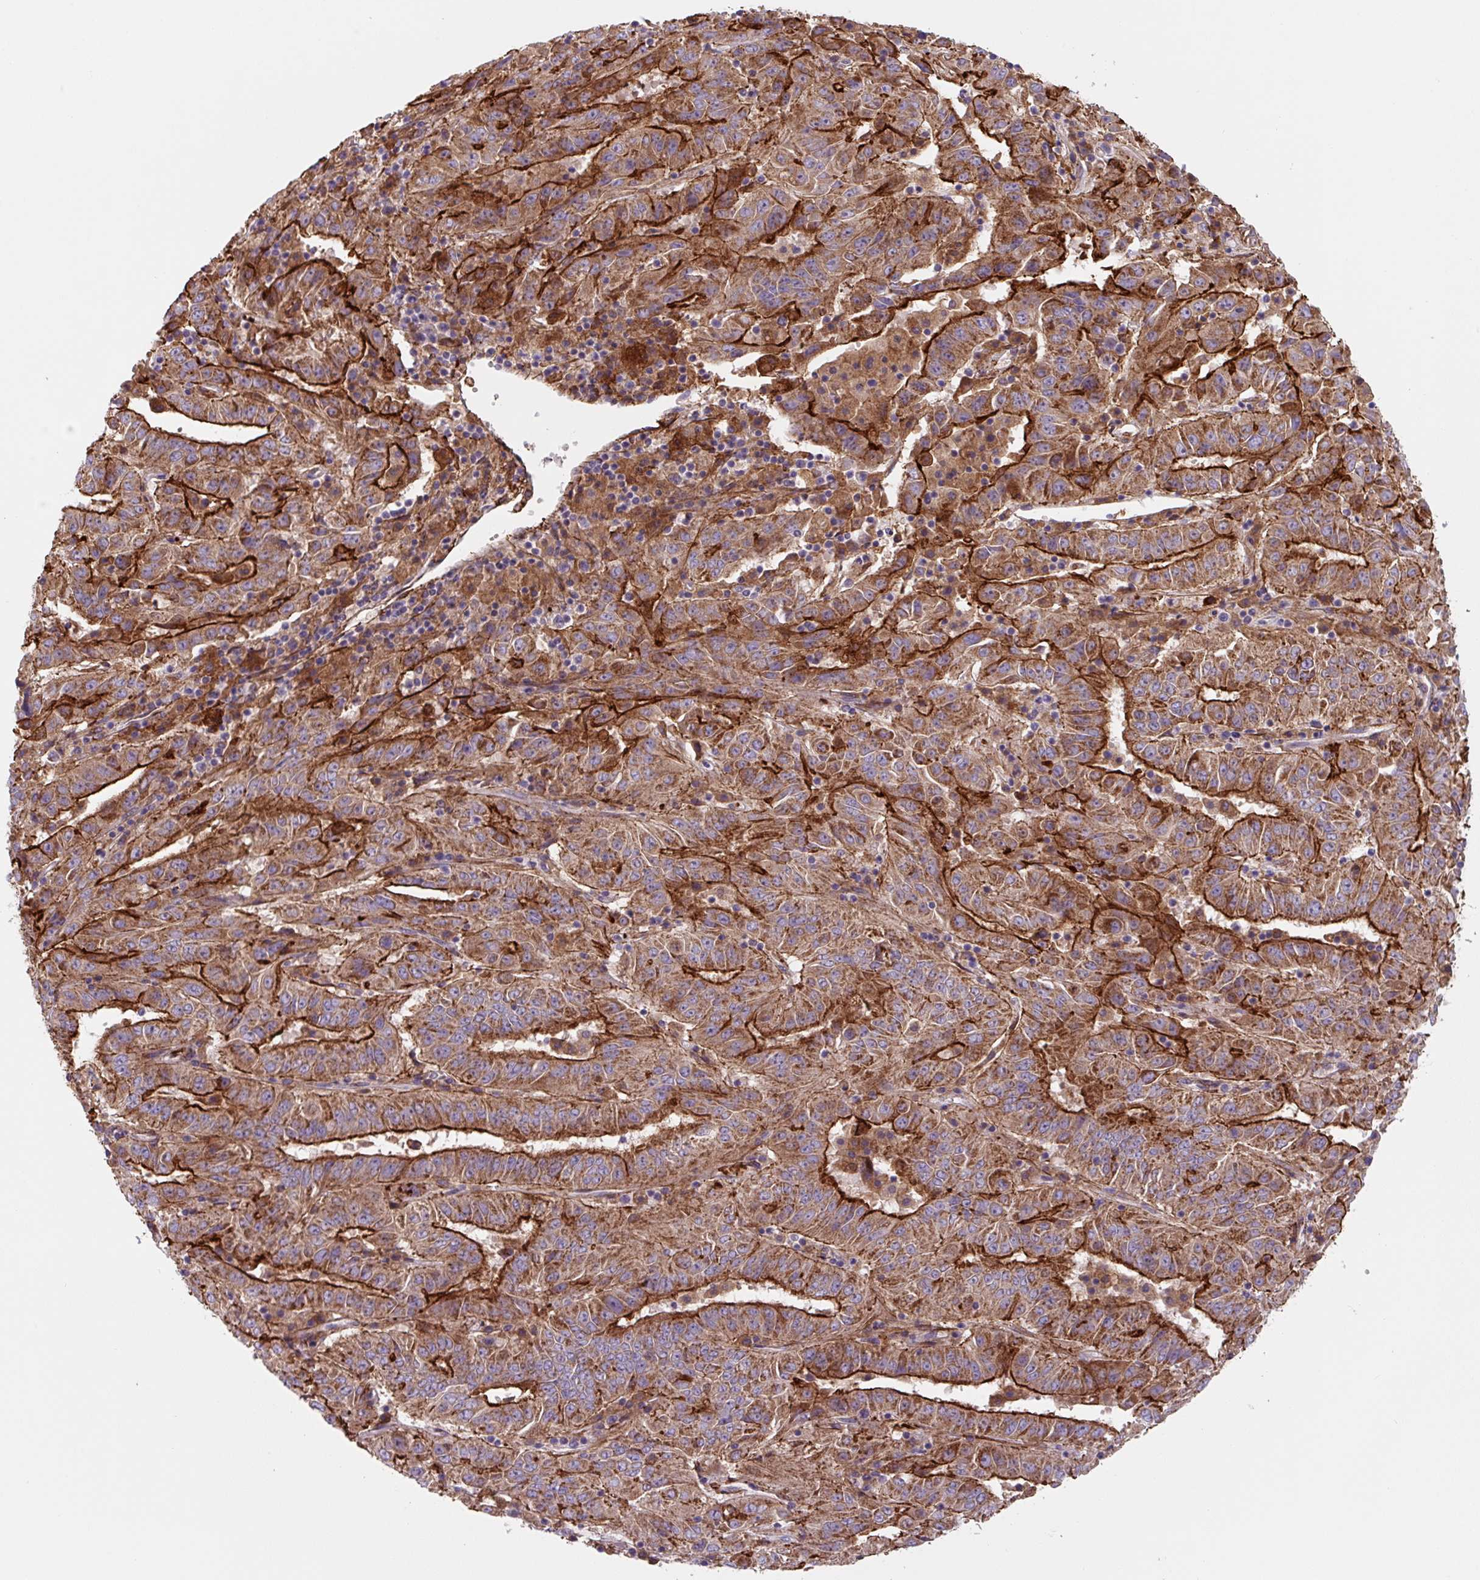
{"staining": {"intensity": "strong", "quantity": ">75%", "location": "cytoplasmic/membranous"}, "tissue": "pancreatic cancer", "cell_type": "Tumor cells", "image_type": "cancer", "snomed": [{"axis": "morphology", "description": "Adenocarcinoma, NOS"}, {"axis": "topography", "description": "Pancreas"}], "caption": "Strong cytoplasmic/membranous expression is seen in approximately >75% of tumor cells in adenocarcinoma (pancreatic).", "gene": "DHFR2", "patient": {"sex": "male", "age": 63}}